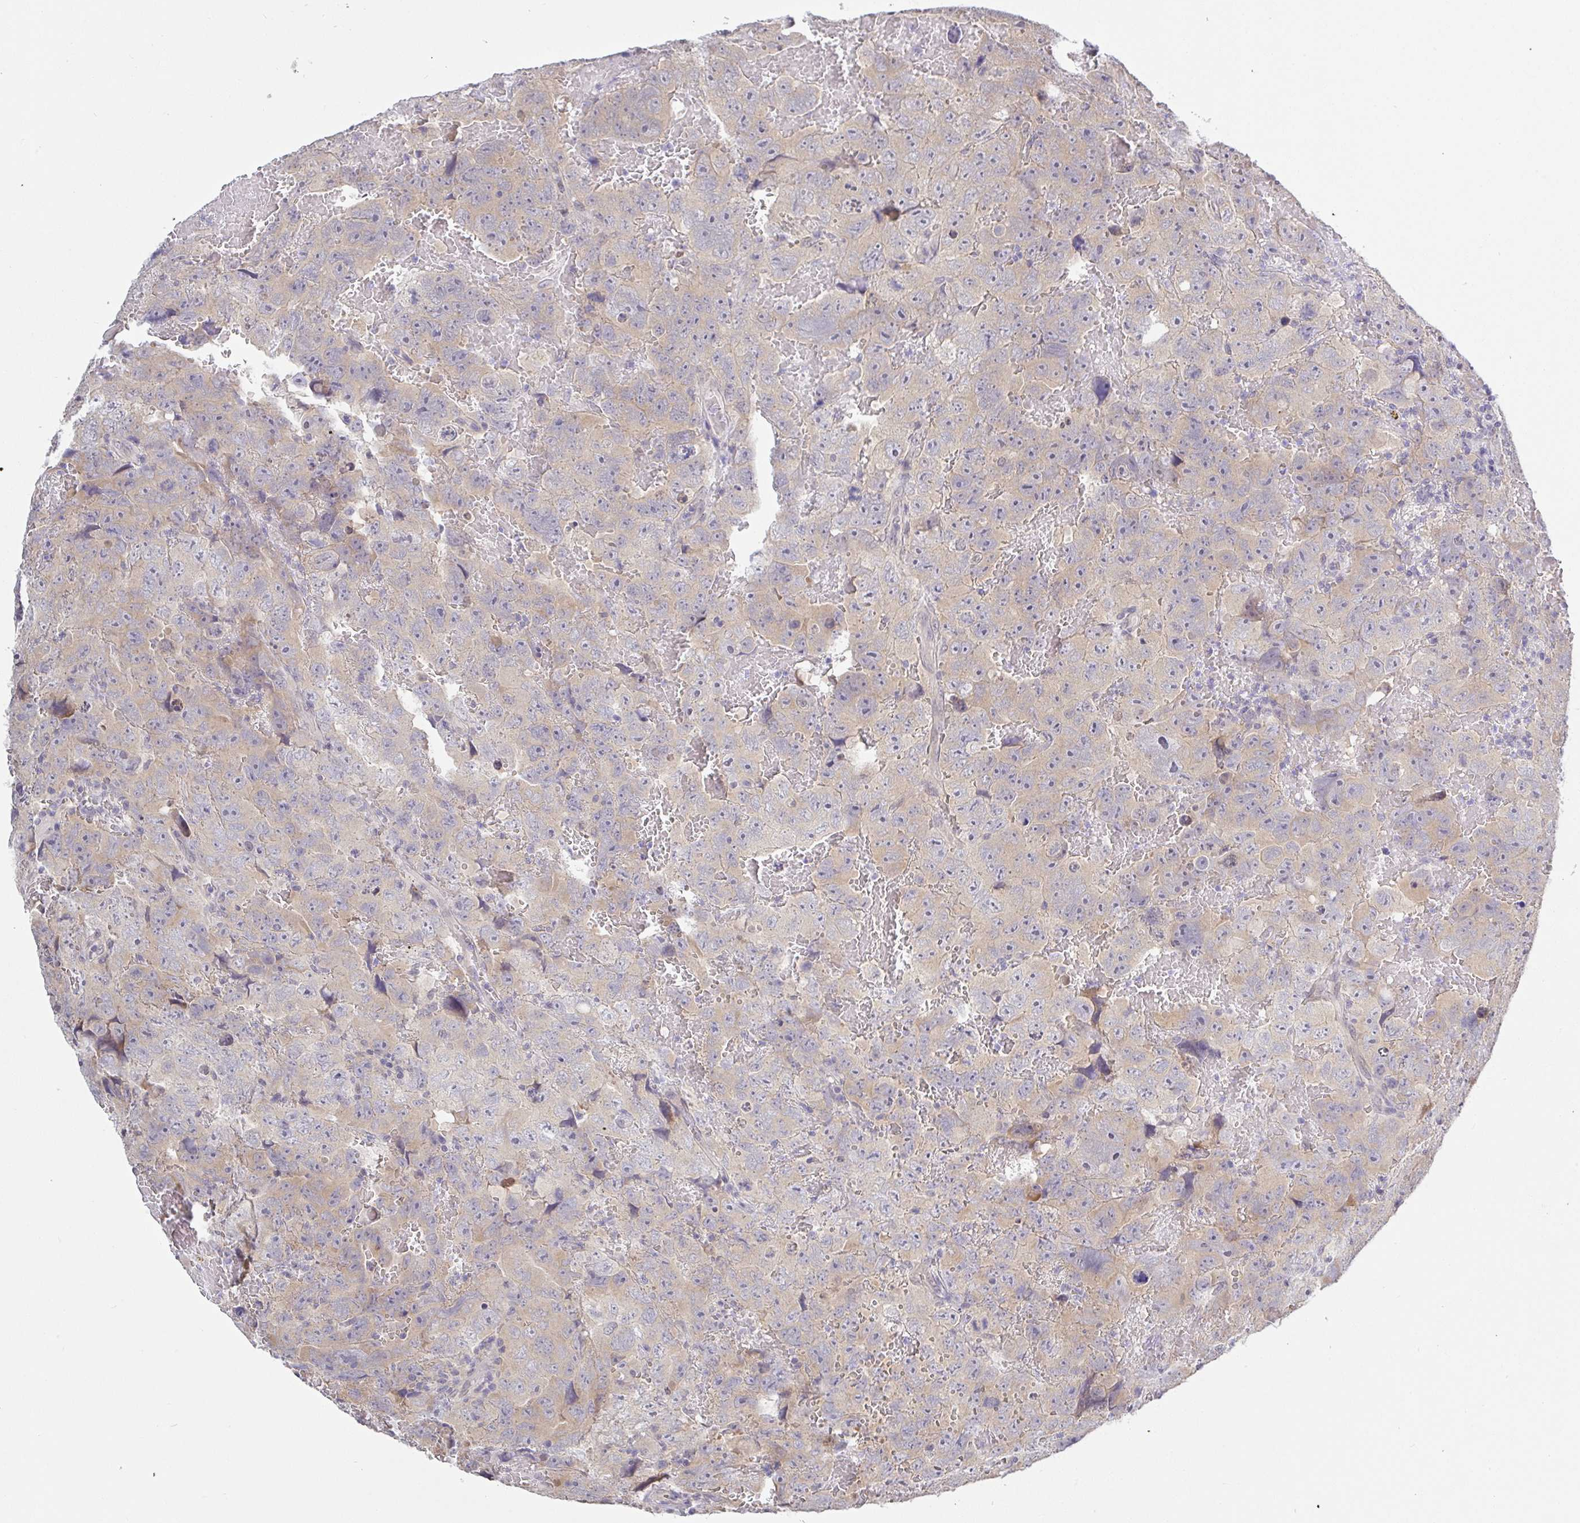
{"staining": {"intensity": "weak", "quantity": "<25%", "location": "cytoplasmic/membranous"}, "tissue": "testis cancer", "cell_type": "Tumor cells", "image_type": "cancer", "snomed": [{"axis": "morphology", "description": "Carcinoma, Embryonal, NOS"}, {"axis": "topography", "description": "Testis"}], "caption": "DAB (3,3'-diaminobenzidine) immunohistochemical staining of embryonal carcinoma (testis) demonstrates no significant positivity in tumor cells.", "gene": "HYPK", "patient": {"sex": "male", "age": 45}}